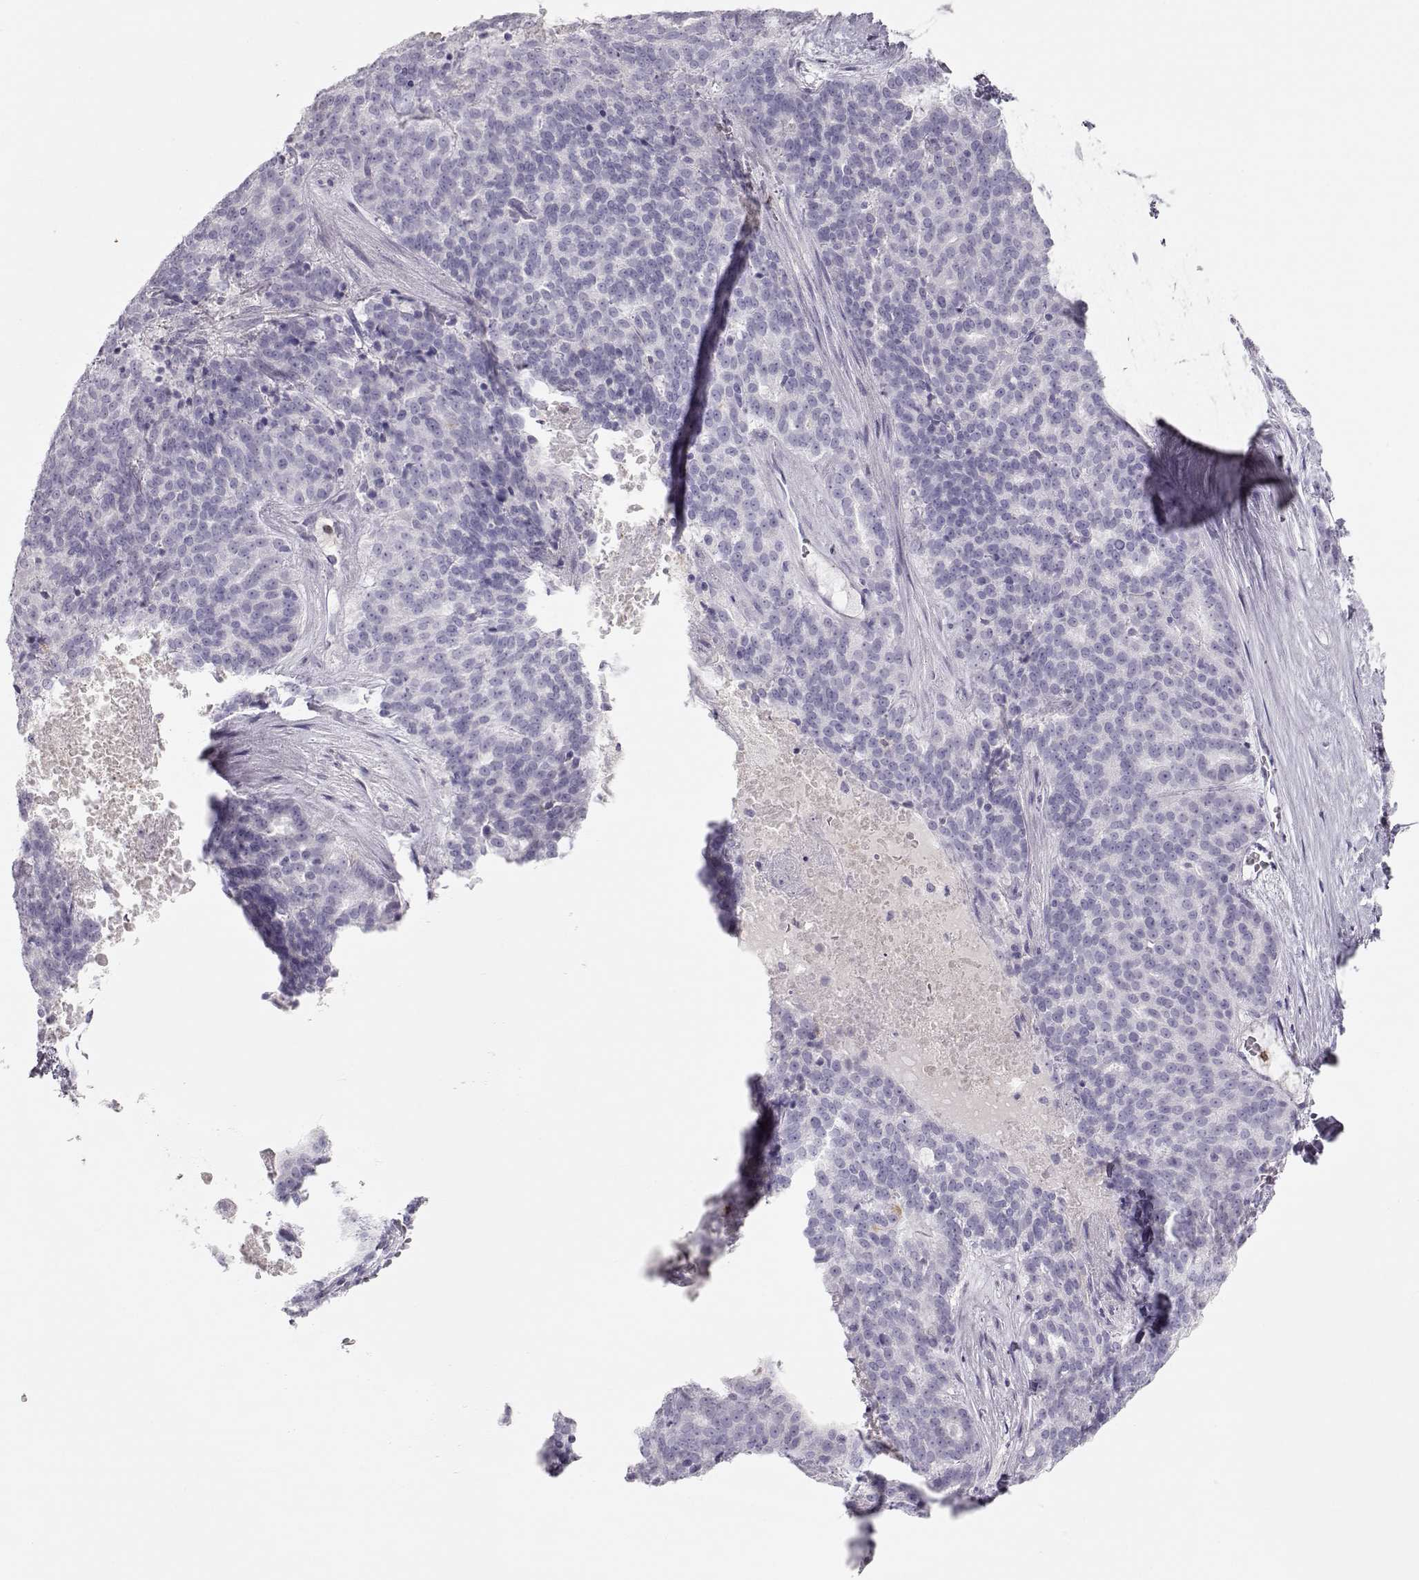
{"staining": {"intensity": "negative", "quantity": "none", "location": "none"}, "tissue": "liver cancer", "cell_type": "Tumor cells", "image_type": "cancer", "snomed": [{"axis": "morphology", "description": "Cholangiocarcinoma"}, {"axis": "topography", "description": "Liver"}], "caption": "Image shows no protein expression in tumor cells of liver cancer (cholangiocarcinoma) tissue.", "gene": "MIP", "patient": {"sex": "female", "age": 47}}